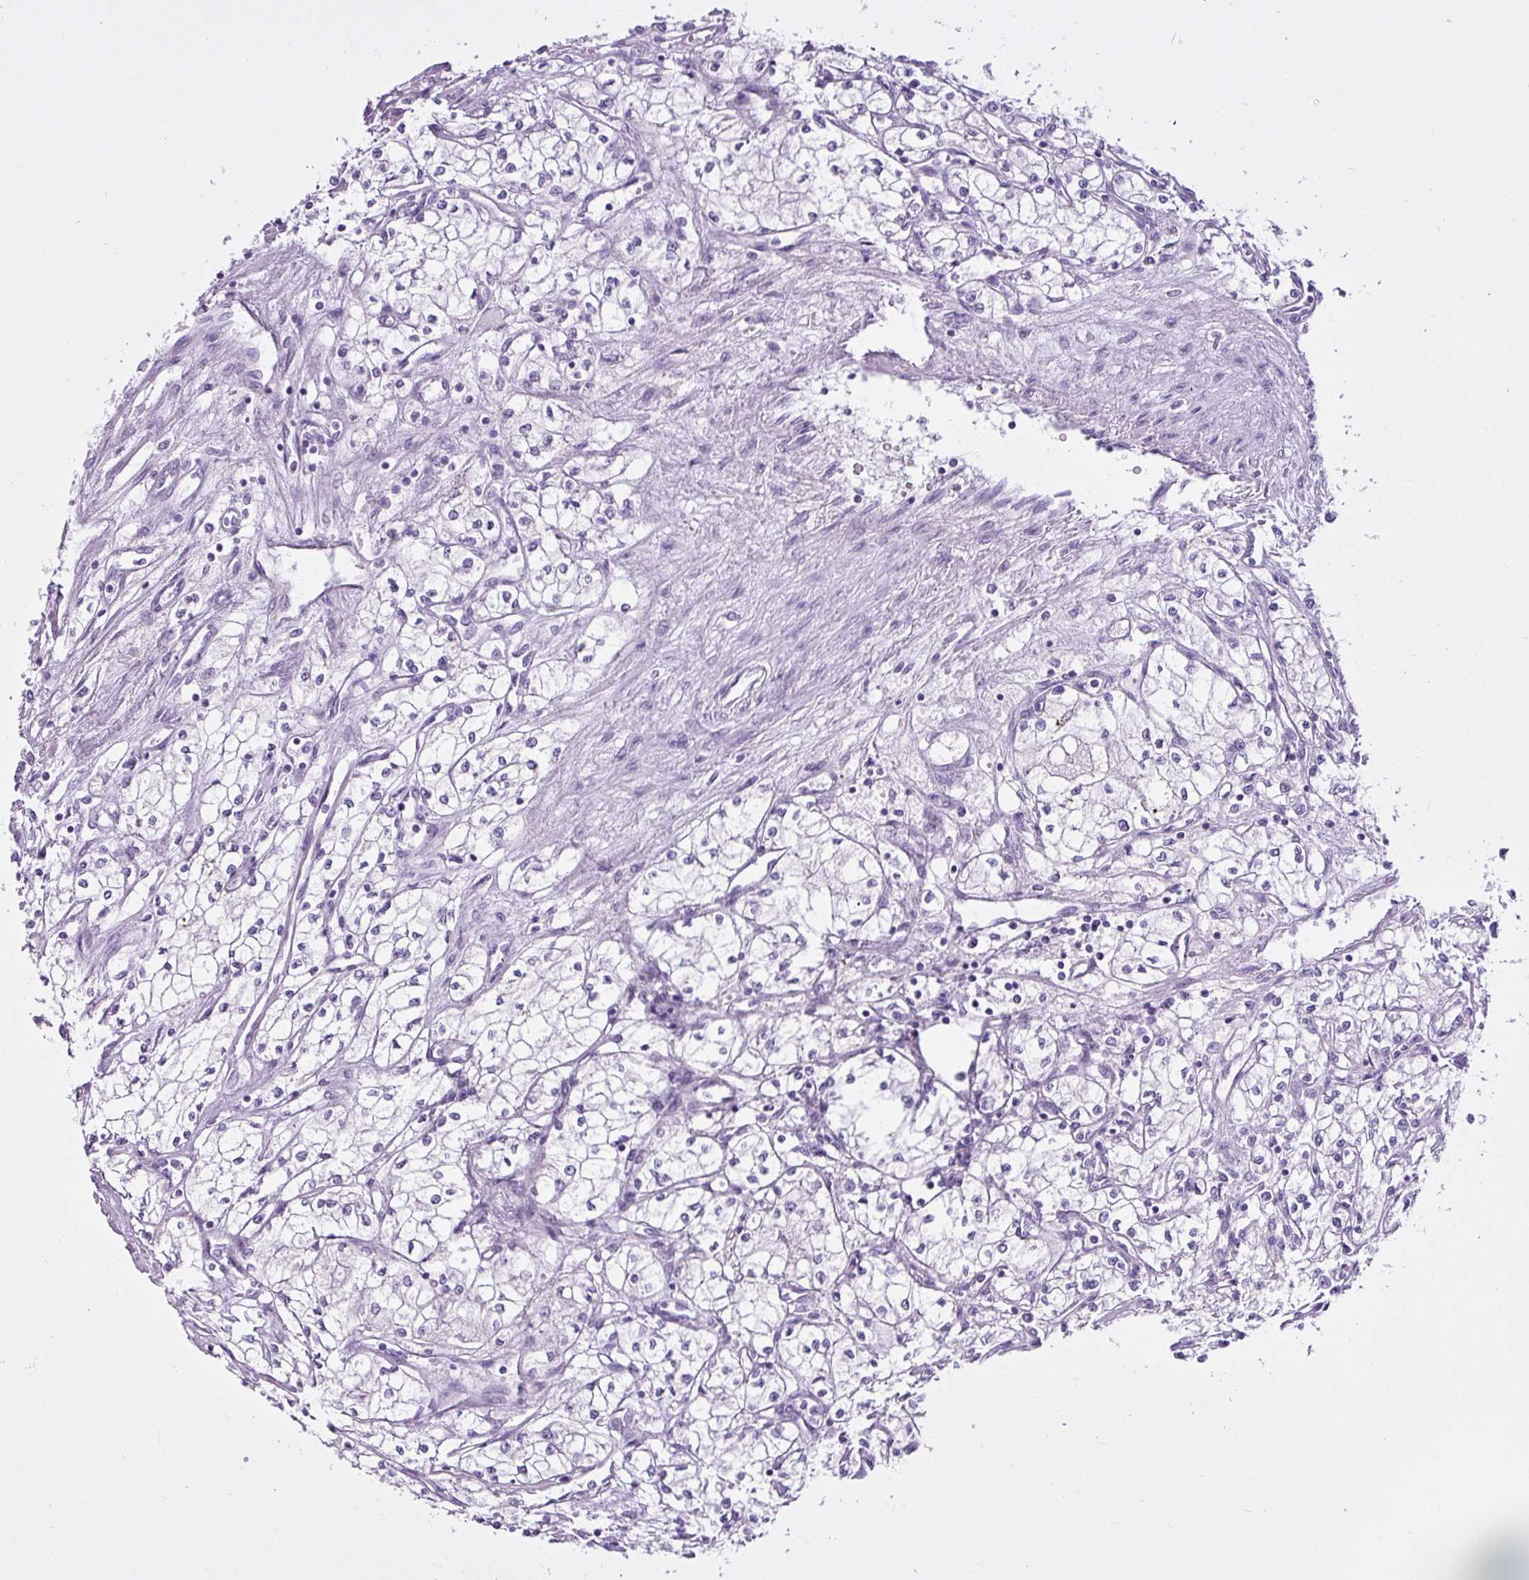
{"staining": {"intensity": "negative", "quantity": "none", "location": "none"}, "tissue": "renal cancer", "cell_type": "Tumor cells", "image_type": "cancer", "snomed": [{"axis": "morphology", "description": "Adenocarcinoma, NOS"}, {"axis": "topography", "description": "Kidney"}], "caption": "The IHC histopathology image has no significant expression in tumor cells of renal adenocarcinoma tissue. The staining was performed using DAB (3,3'-diaminobenzidine) to visualize the protein expression in brown, while the nuclei were stained in blue with hematoxylin (Magnification: 20x).", "gene": "LILRB4", "patient": {"sex": "male", "age": 59}}